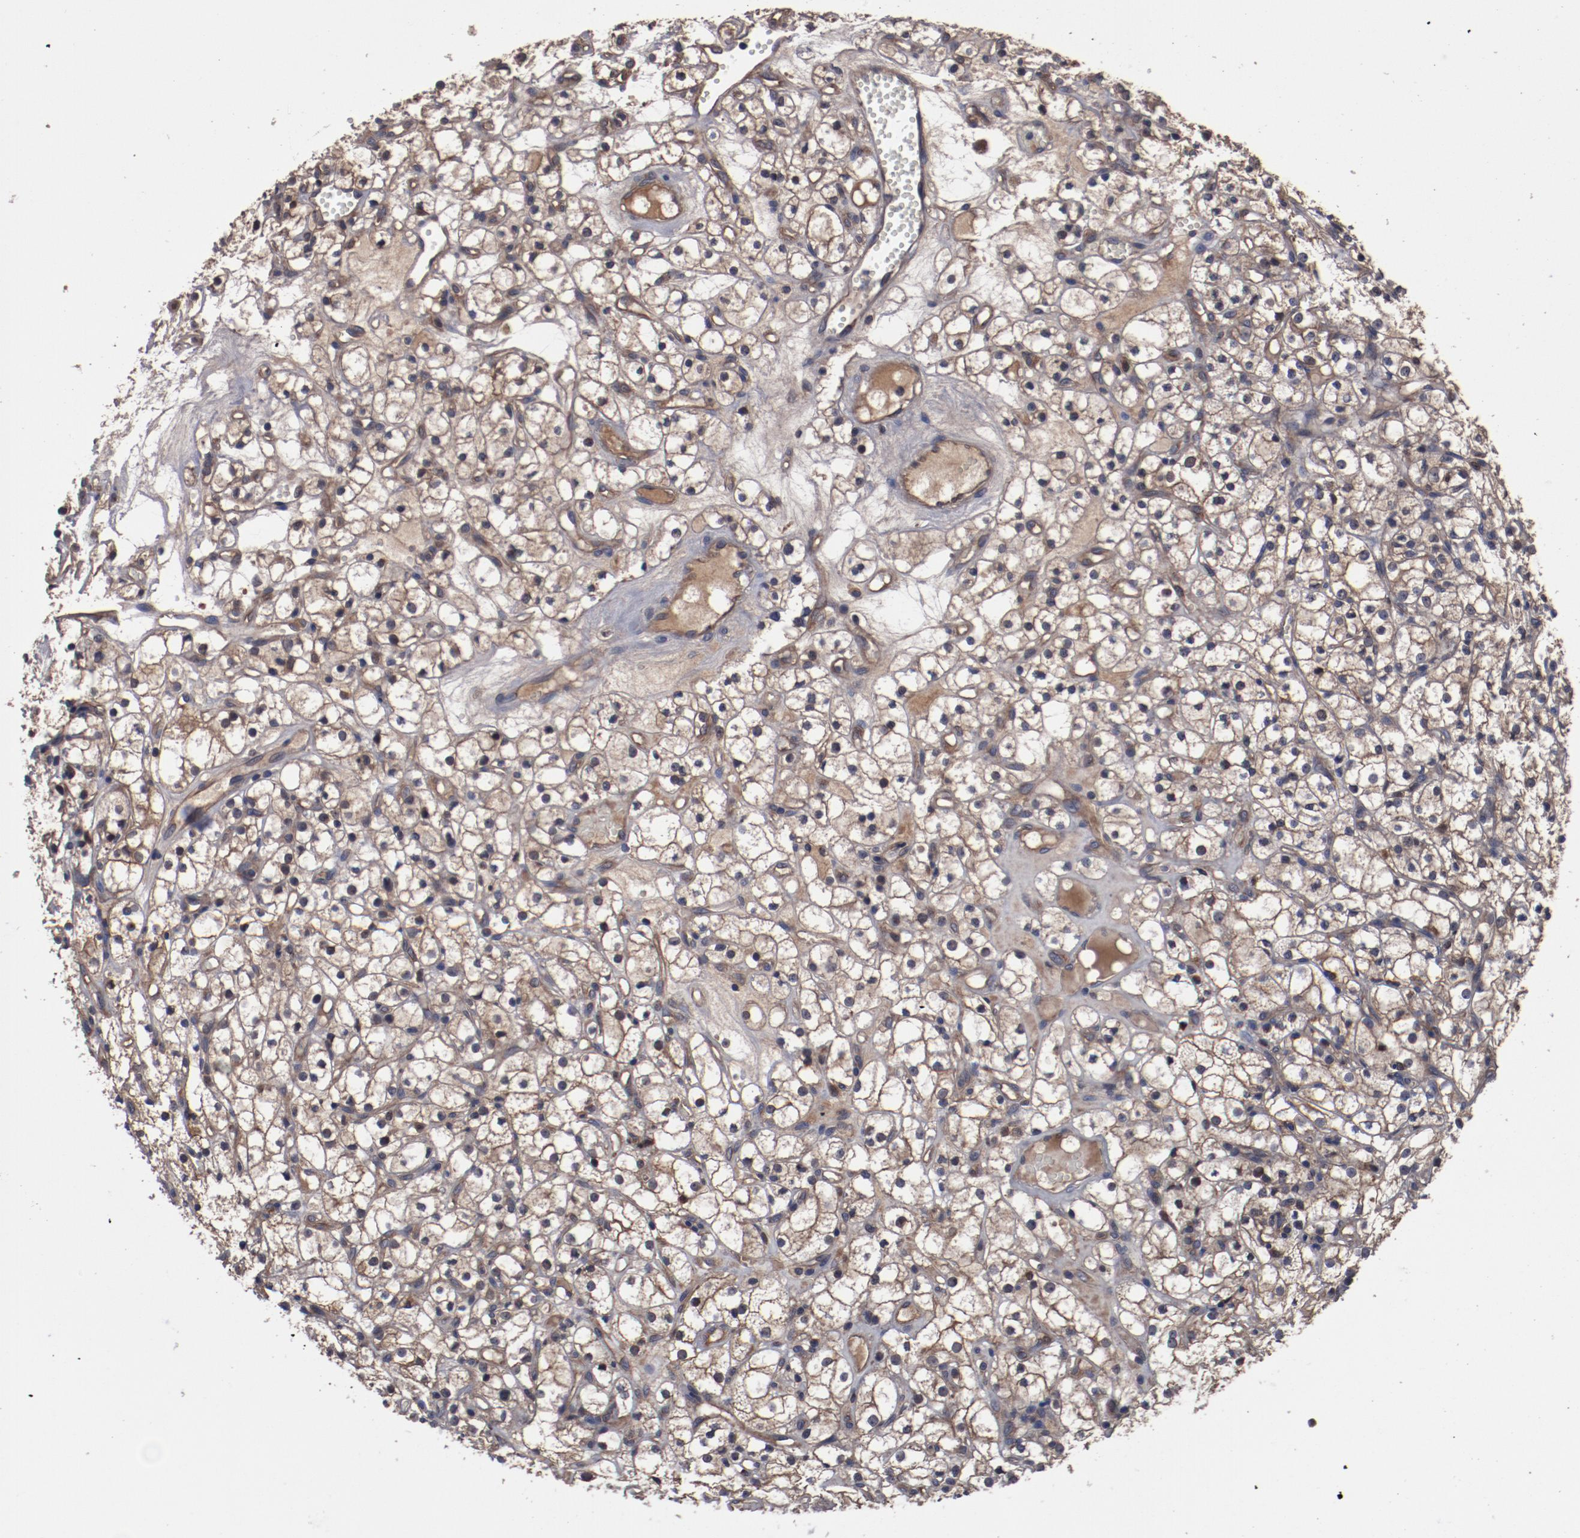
{"staining": {"intensity": "moderate", "quantity": "25%-75%", "location": "cytoplasmic/membranous"}, "tissue": "renal cancer", "cell_type": "Tumor cells", "image_type": "cancer", "snomed": [{"axis": "morphology", "description": "Adenocarcinoma, NOS"}, {"axis": "topography", "description": "Kidney"}], "caption": "IHC photomicrograph of neoplastic tissue: human renal cancer (adenocarcinoma) stained using immunohistochemistry shows medium levels of moderate protein expression localized specifically in the cytoplasmic/membranous of tumor cells, appearing as a cytoplasmic/membranous brown color.", "gene": "DNAAF2", "patient": {"sex": "male", "age": 61}}